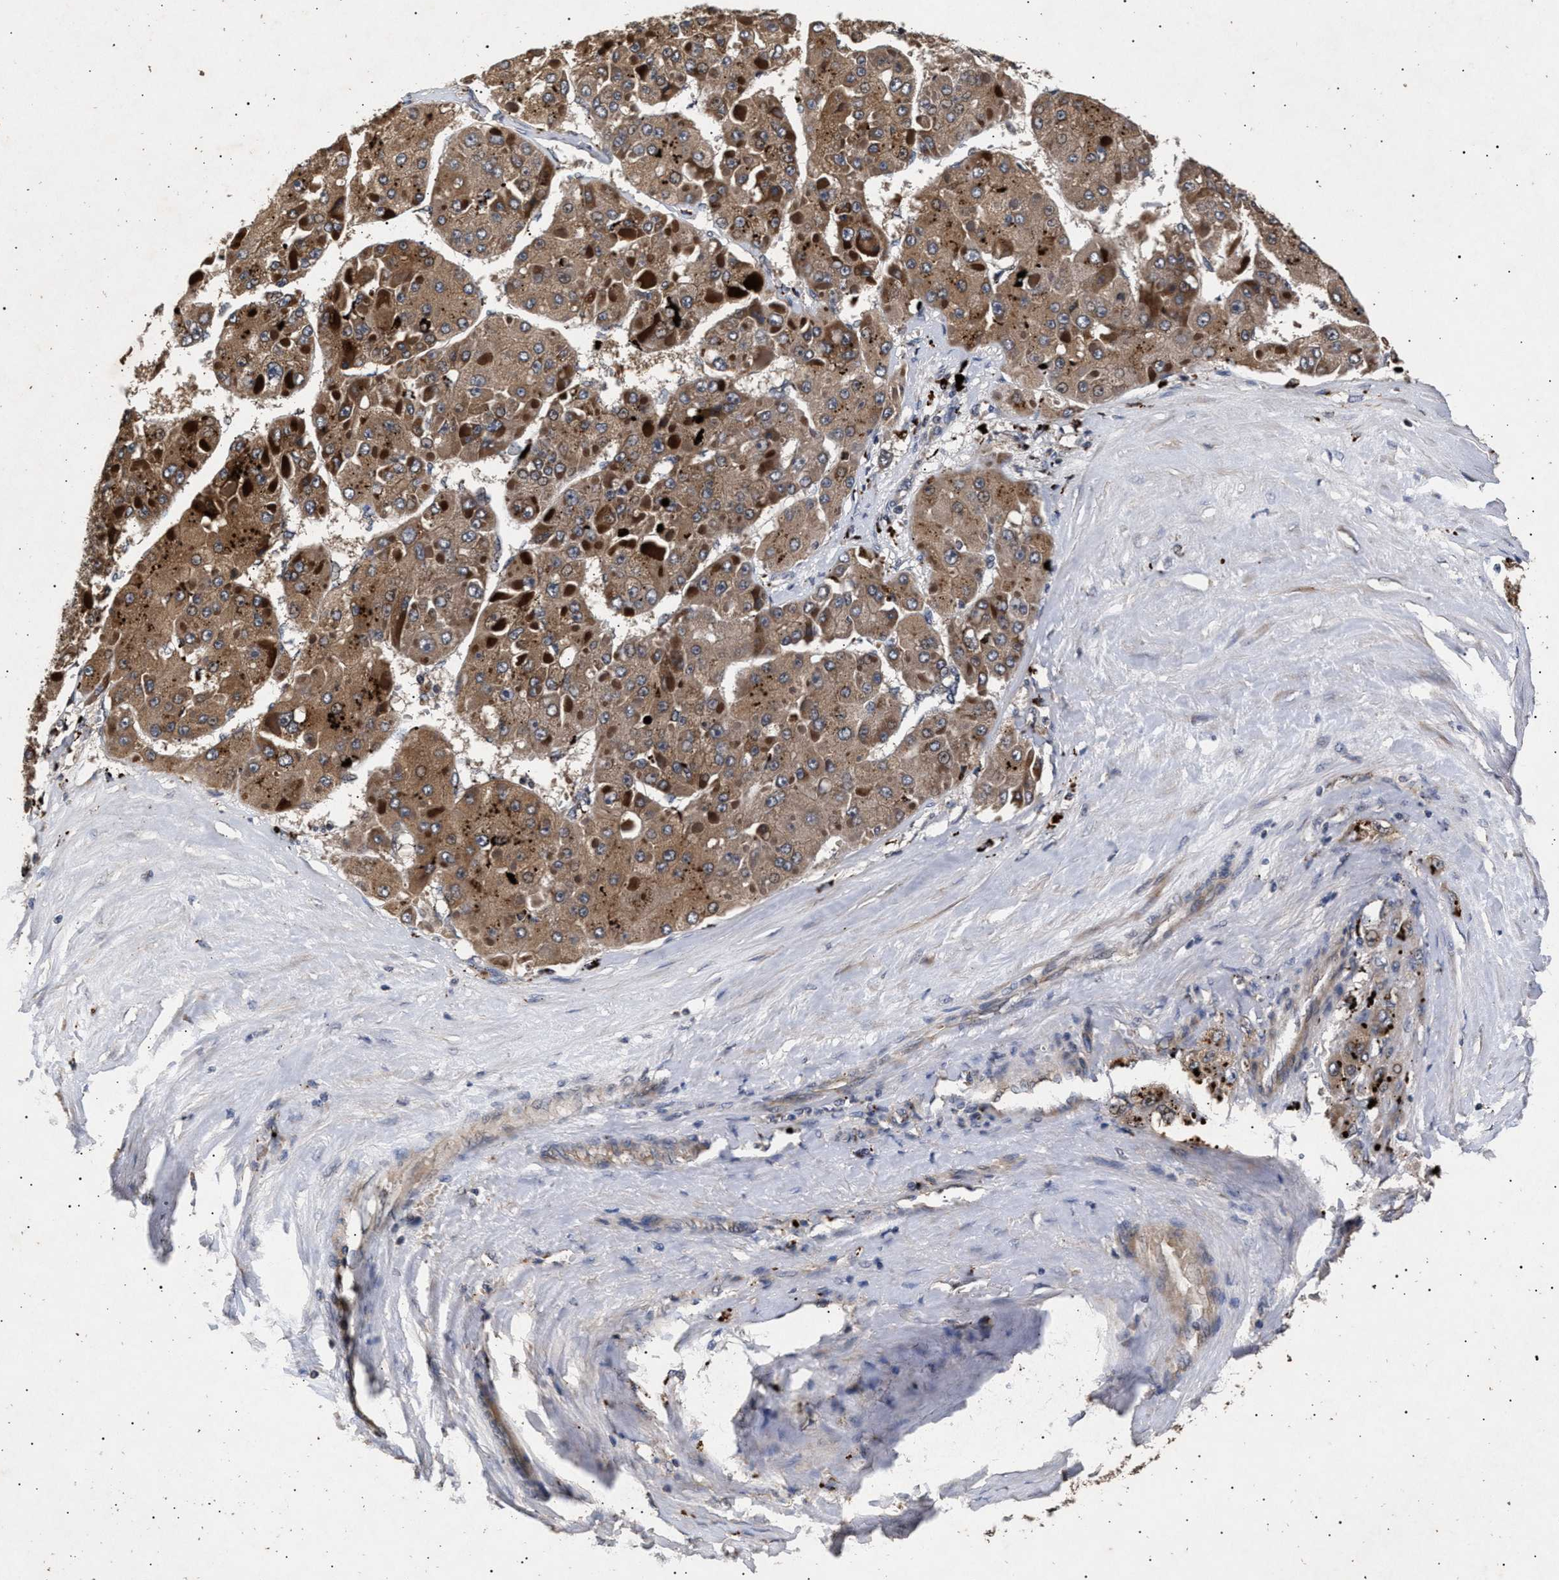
{"staining": {"intensity": "moderate", "quantity": ">75%", "location": "cytoplasmic/membranous"}, "tissue": "liver cancer", "cell_type": "Tumor cells", "image_type": "cancer", "snomed": [{"axis": "morphology", "description": "Carcinoma, Hepatocellular, NOS"}, {"axis": "topography", "description": "Liver"}], "caption": "Moderate cytoplasmic/membranous staining for a protein is seen in approximately >75% of tumor cells of liver cancer (hepatocellular carcinoma) using immunohistochemistry.", "gene": "ITGB5", "patient": {"sex": "female", "age": 73}}